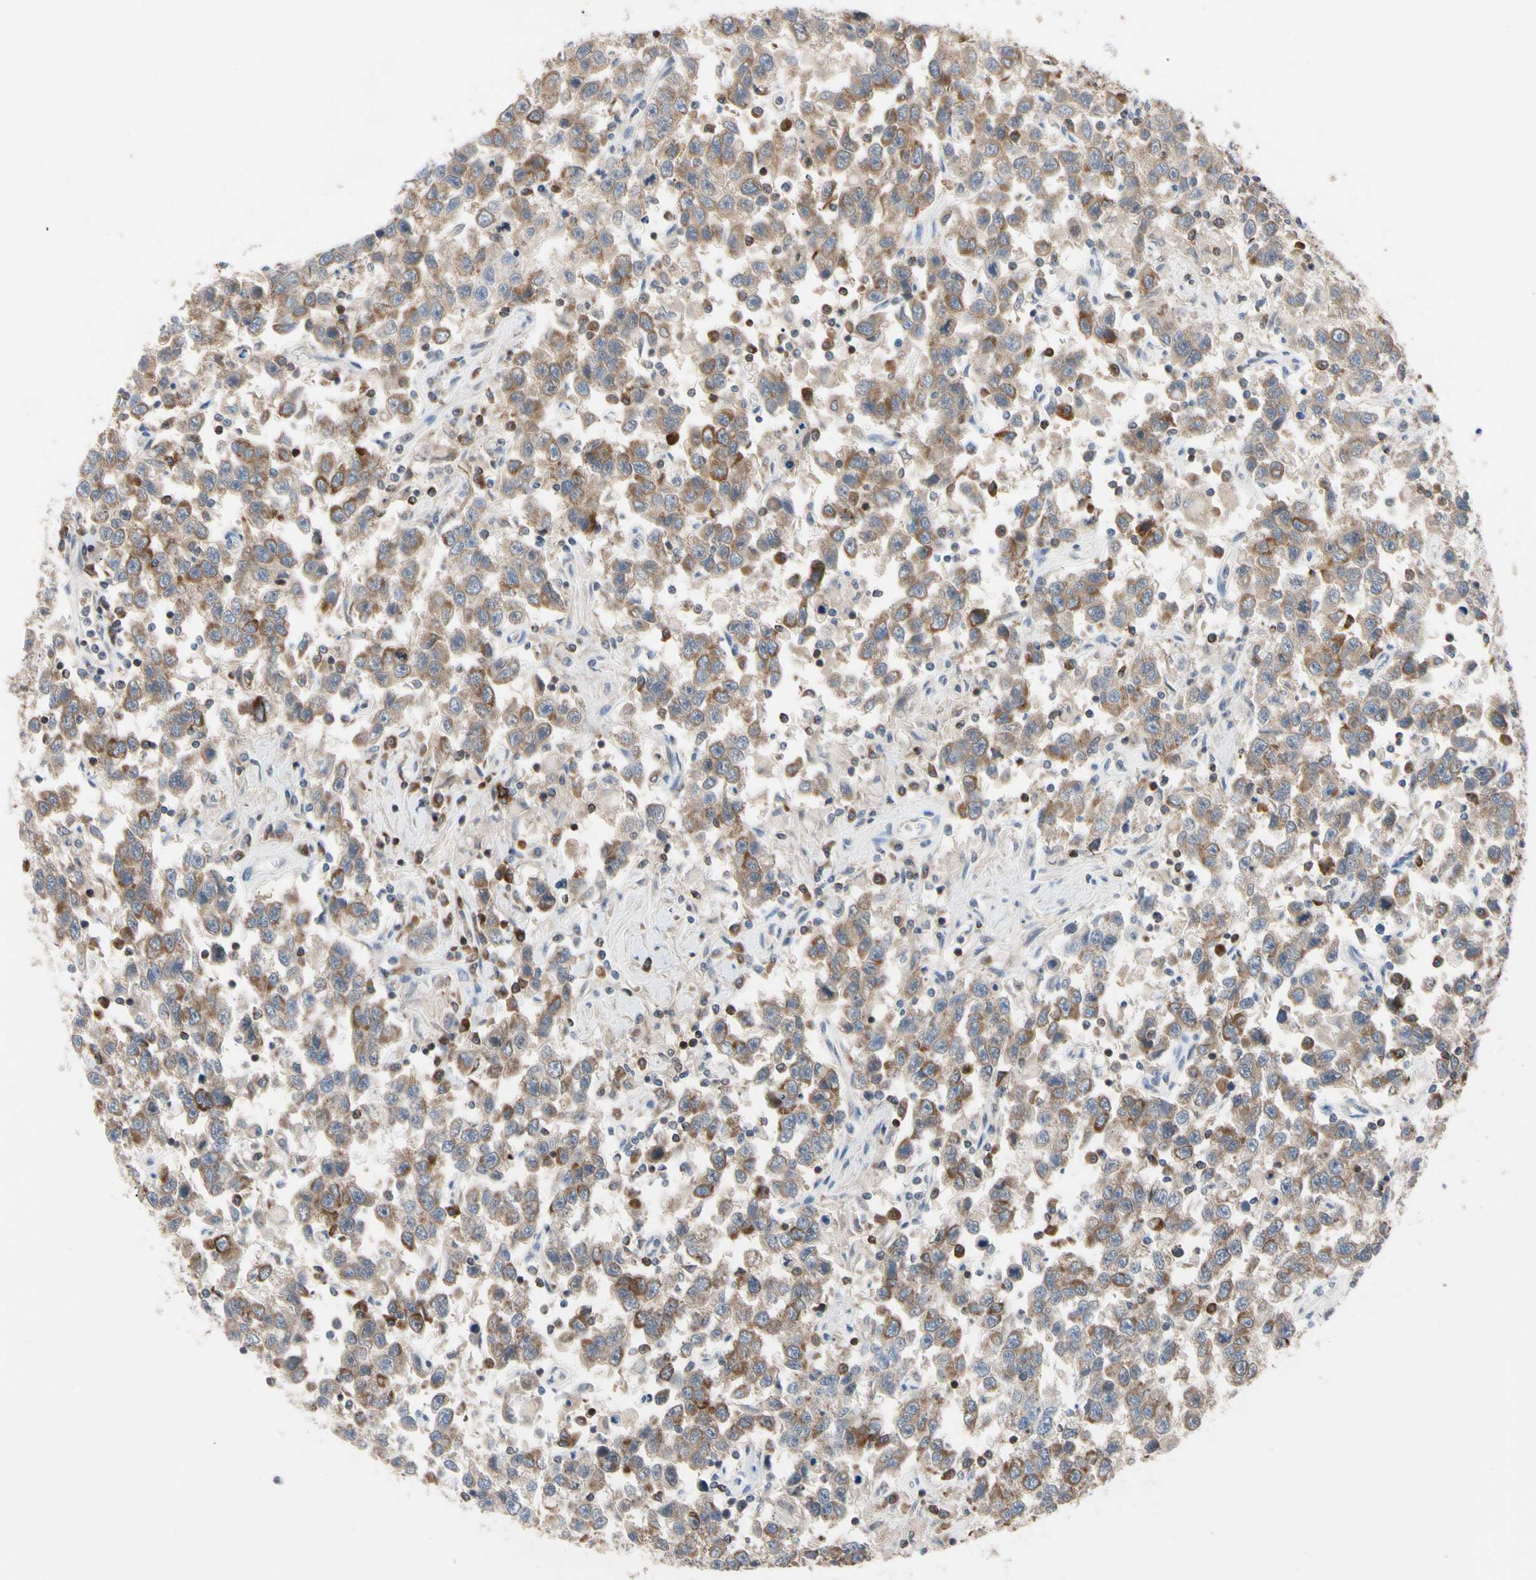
{"staining": {"intensity": "moderate", "quantity": ">75%", "location": "cytoplasmic/membranous"}, "tissue": "testis cancer", "cell_type": "Tumor cells", "image_type": "cancer", "snomed": [{"axis": "morphology", "description": "Seminoma, NOS"}, {"axis": "topography", "description": "Testis"}], "caption": "Moderate cytoplasmic/membranous staining is seen in approximately >75% of tumor cells in seminoma (testis).", "gene": "MCL1", "patient": {"sex": "male", "age": 41}}